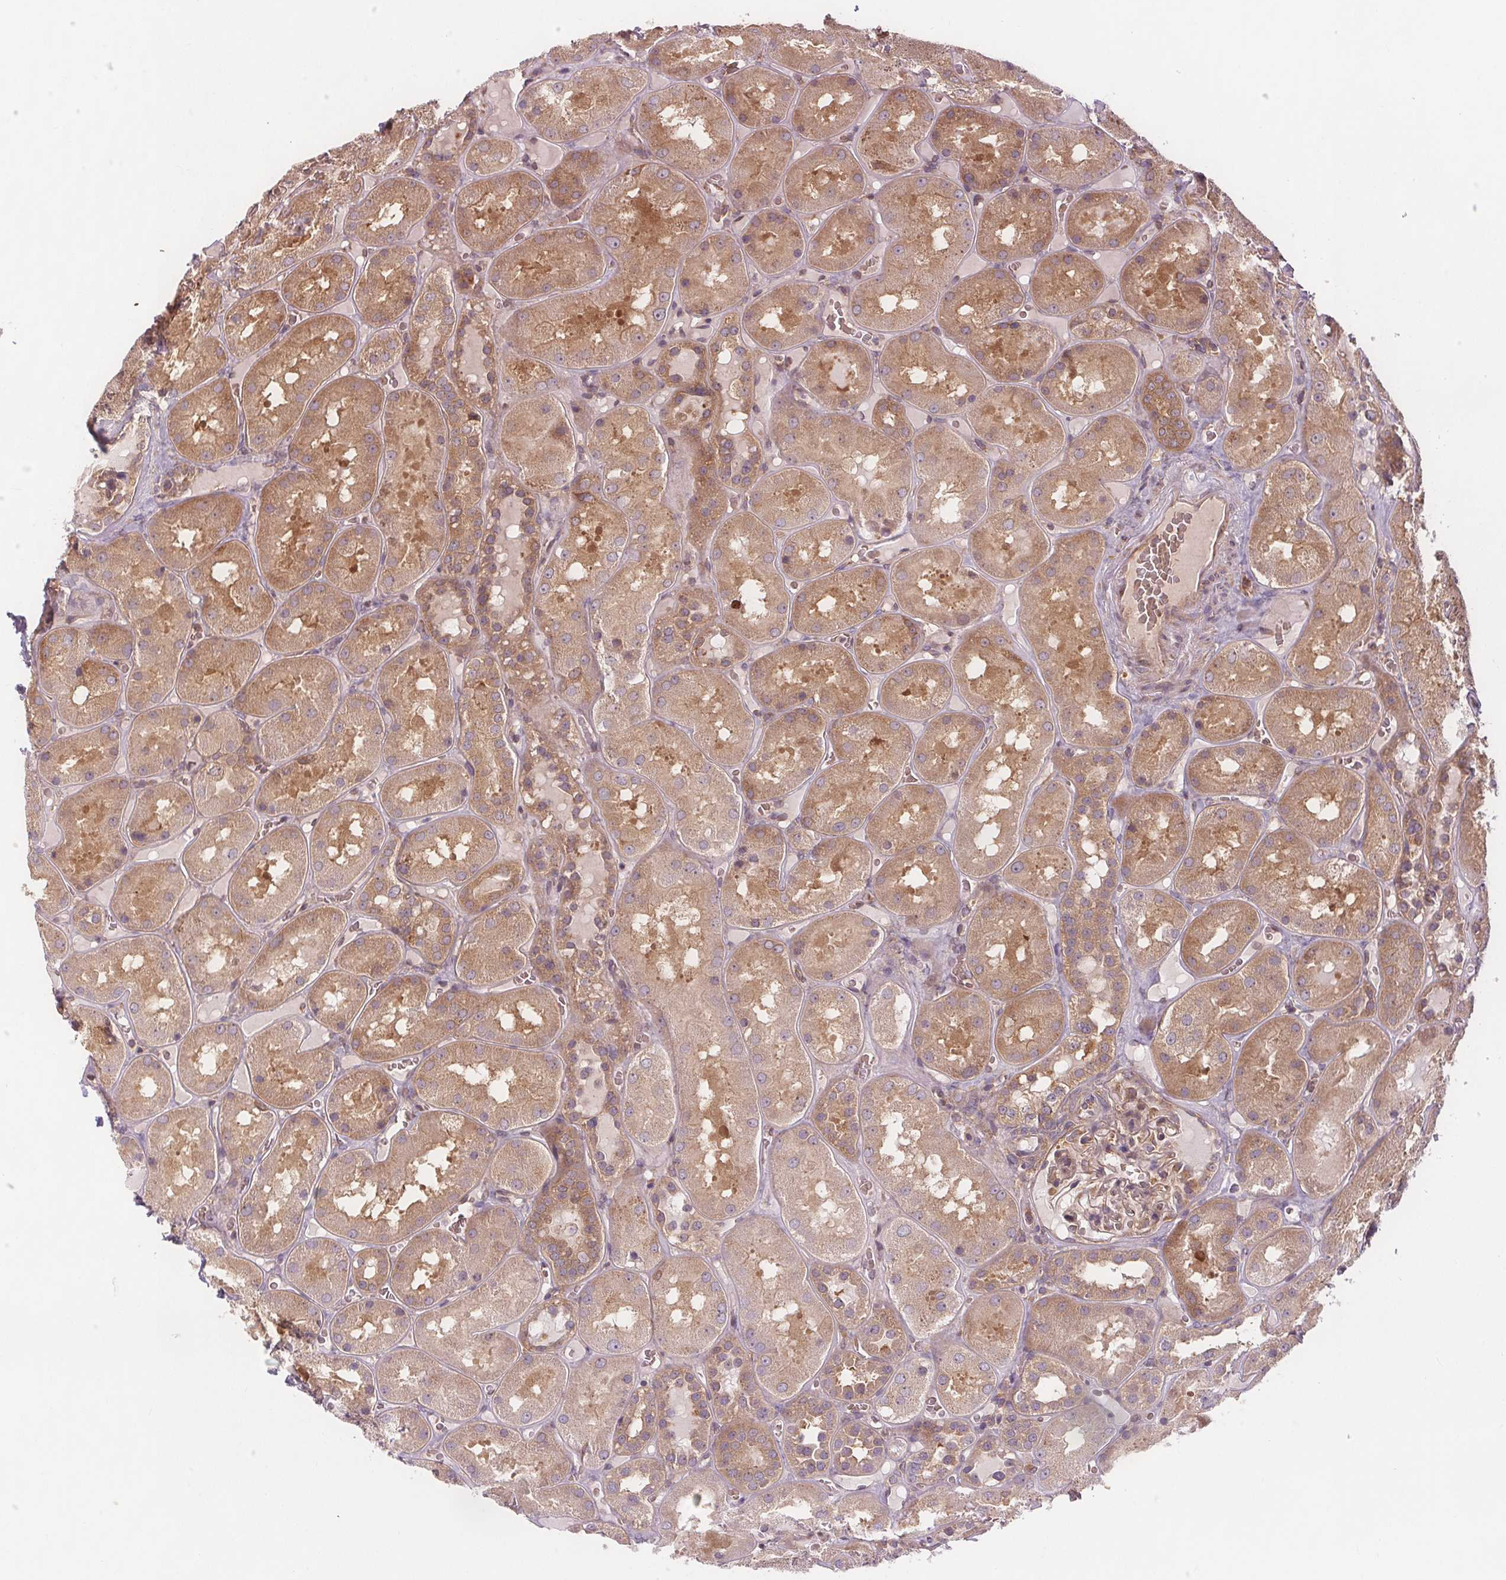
{"staining": {"intensity": "weak", "quantity": ">75%", "location": "cytoplasmic/membranous"}, "tissue": "kidney", "cell_type": "Cells in glomeruli", "image_type": "normal", "snomed": [{"axis": "morphology", "description": "Normal tissue, NOS"}, {"axis": "topography", "description": "Kidney"}], "caption": "Unremarkable kidney displays weak cytoplasmic/membranous positivity in approximately >75% of cells in glomeruli, visualized by immunohistochemistry.", "gene": "EIF3D", "patient": {"sex": "male", "age": 73}}